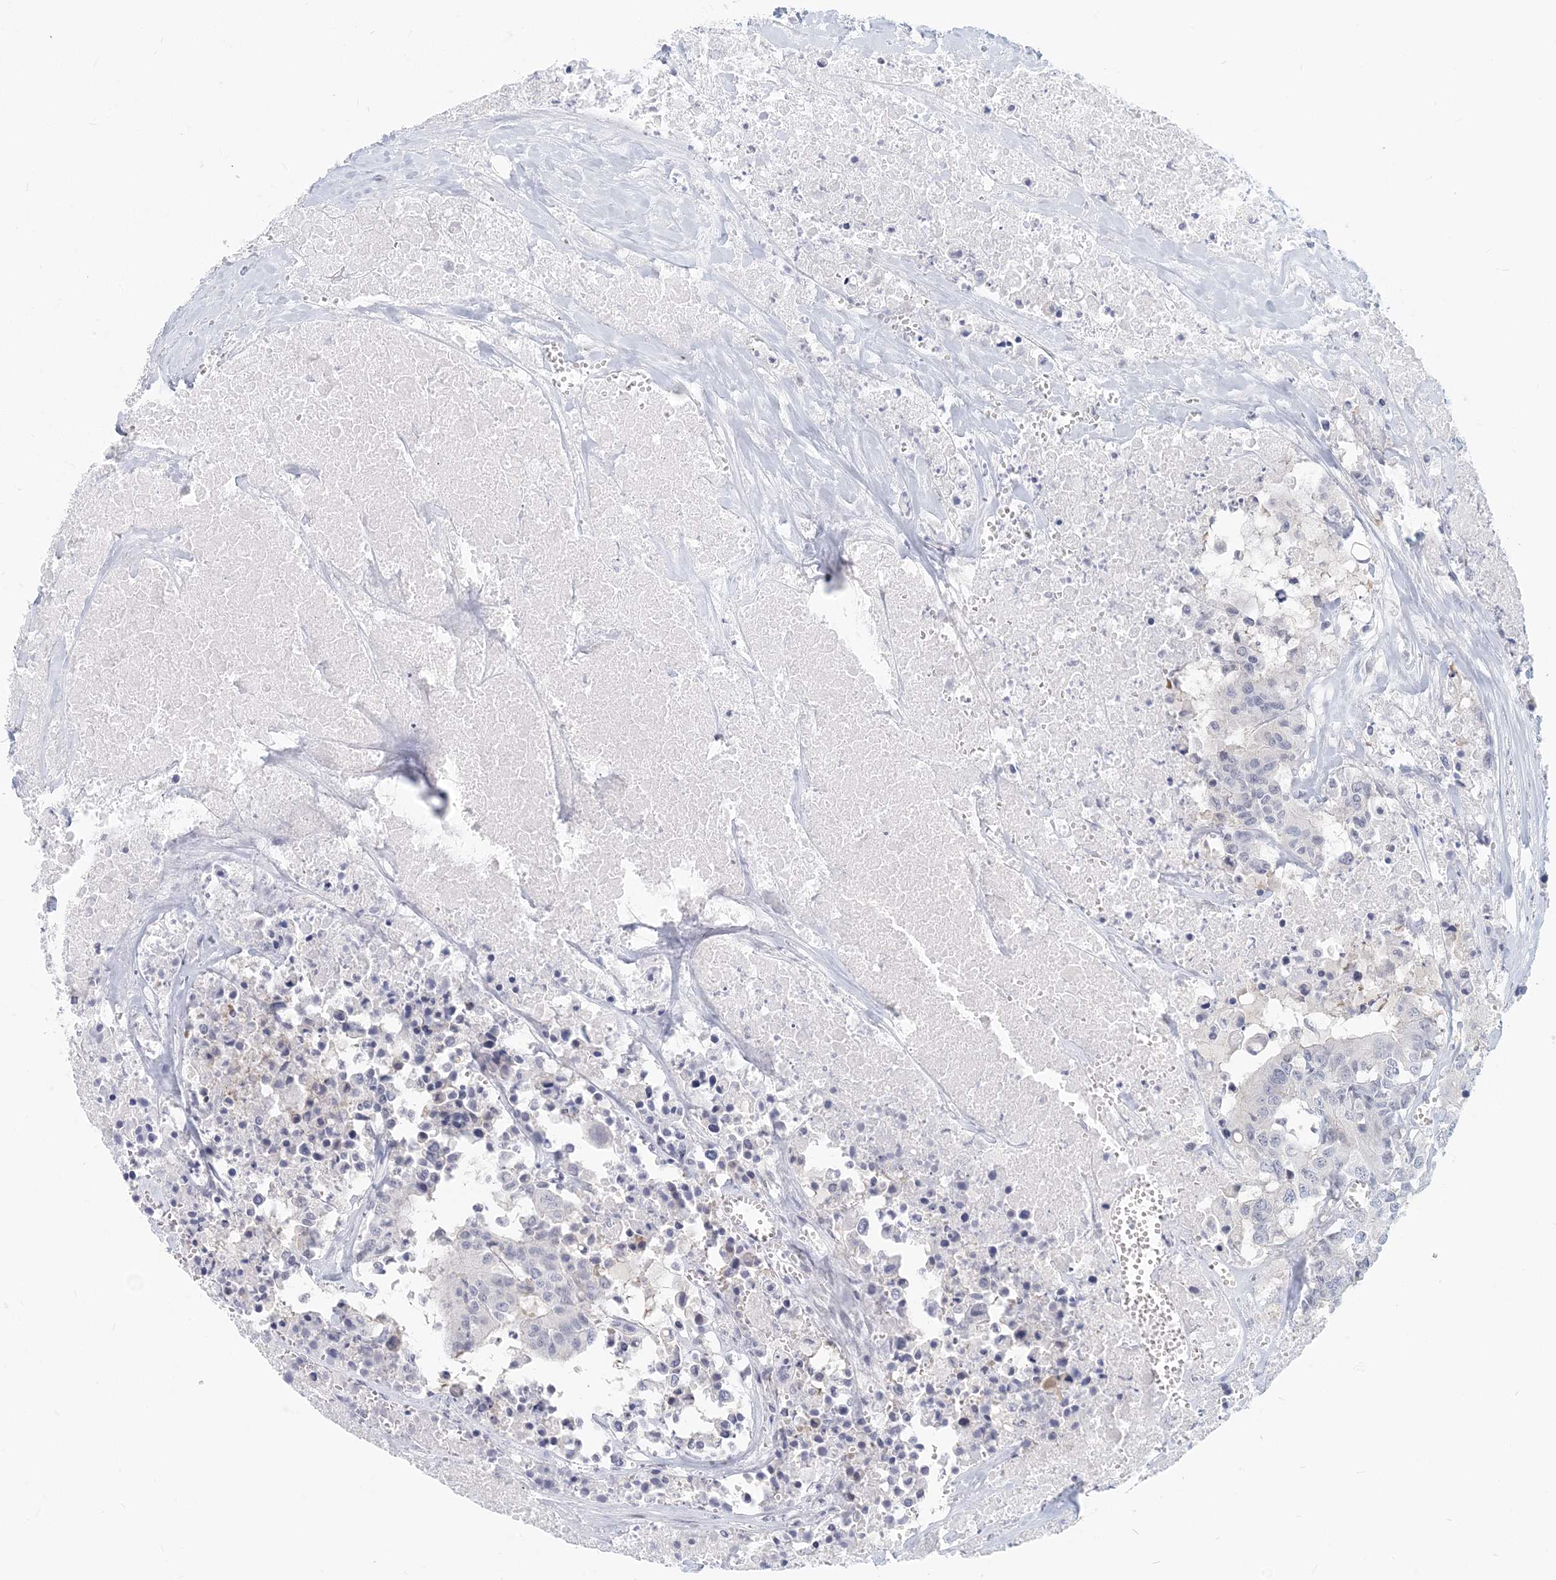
{"staining": {"intensity": "negative", "quantity": "none", "location": "none"}, "tissue": "colorectal cancer", "cell_type": "Tumor cells", "image_type": "cancer", "snomed": [{"axis": "morphology", "description": "Adenocarcinoma, NOS"}, {"axis": "topography", "description": "Colon"}], "caption": "An immunohistochemistry (IHC) photomicrograph of colorectal cancer is shown. There is no staining in tumor cells of colorectal cancer.", "gene": "GMPPA", "patient": {"sex": "male", "age": 77}}